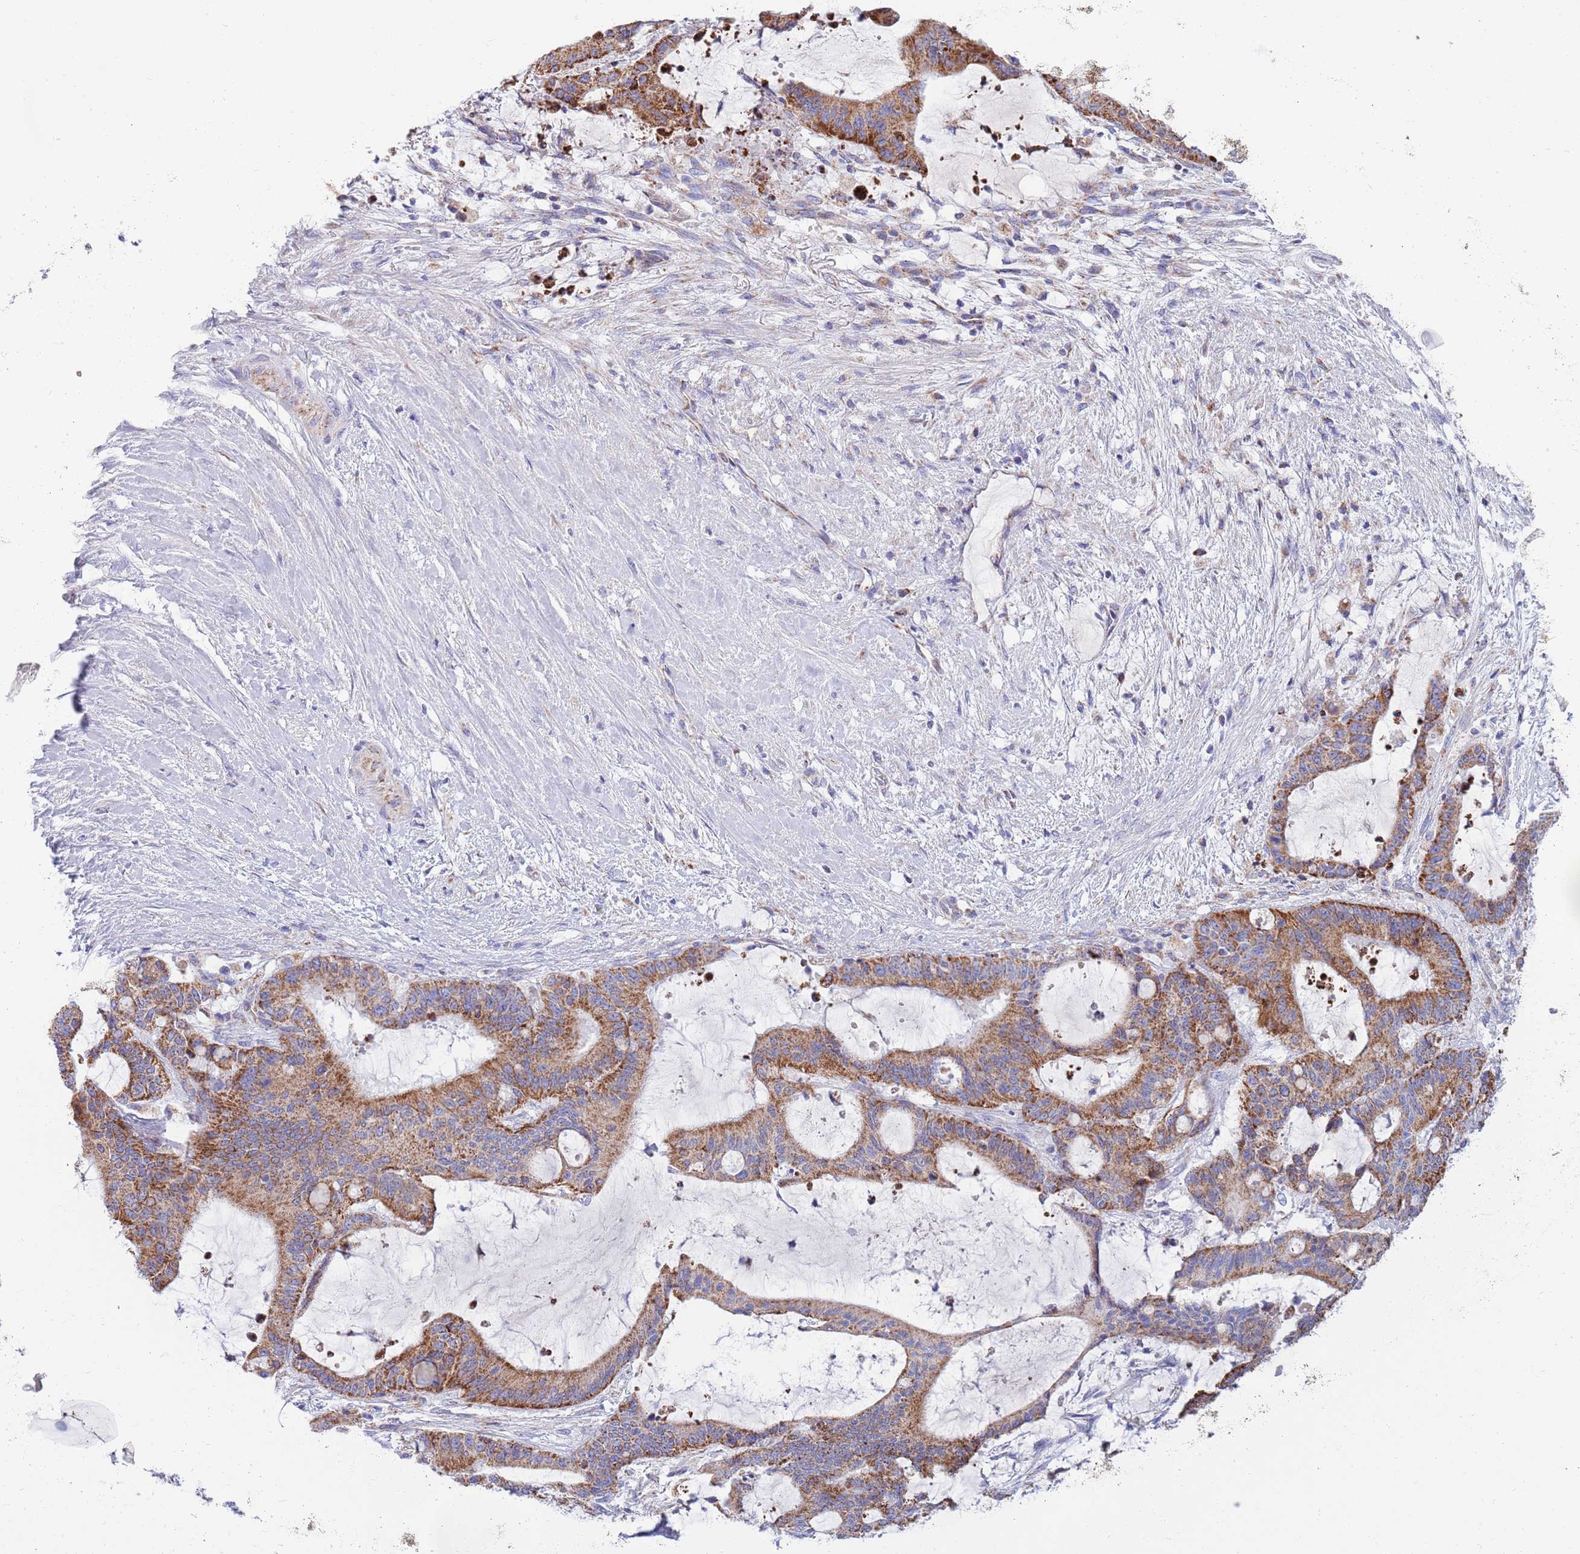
{"staining": {"intensity": "moderate", "quantity": ">75%", "location": "cytoplasmic/membranous"}, "tissue": "liver cancer", "cell_type": "Tumor cells", "image_type": "cancer", "snomed": [{"axis": "morphology", "description": "Normal tissue, NOS"}, {"axis": "morphology", "description": "Cholangiocarcinoma"}, {"axis": "topography", "description": "Liver"}, {"axis": "topography", "description": "Peripheral nerve tissue"}], "caption": "This is an image of IHC staining of cholangiocarcinoma (liver), which shows moderate positivity in the cytoplasmic/membranous of tumor cells.", "gene": "EMC8", "patient": {"sex": "female", "age": 73}}